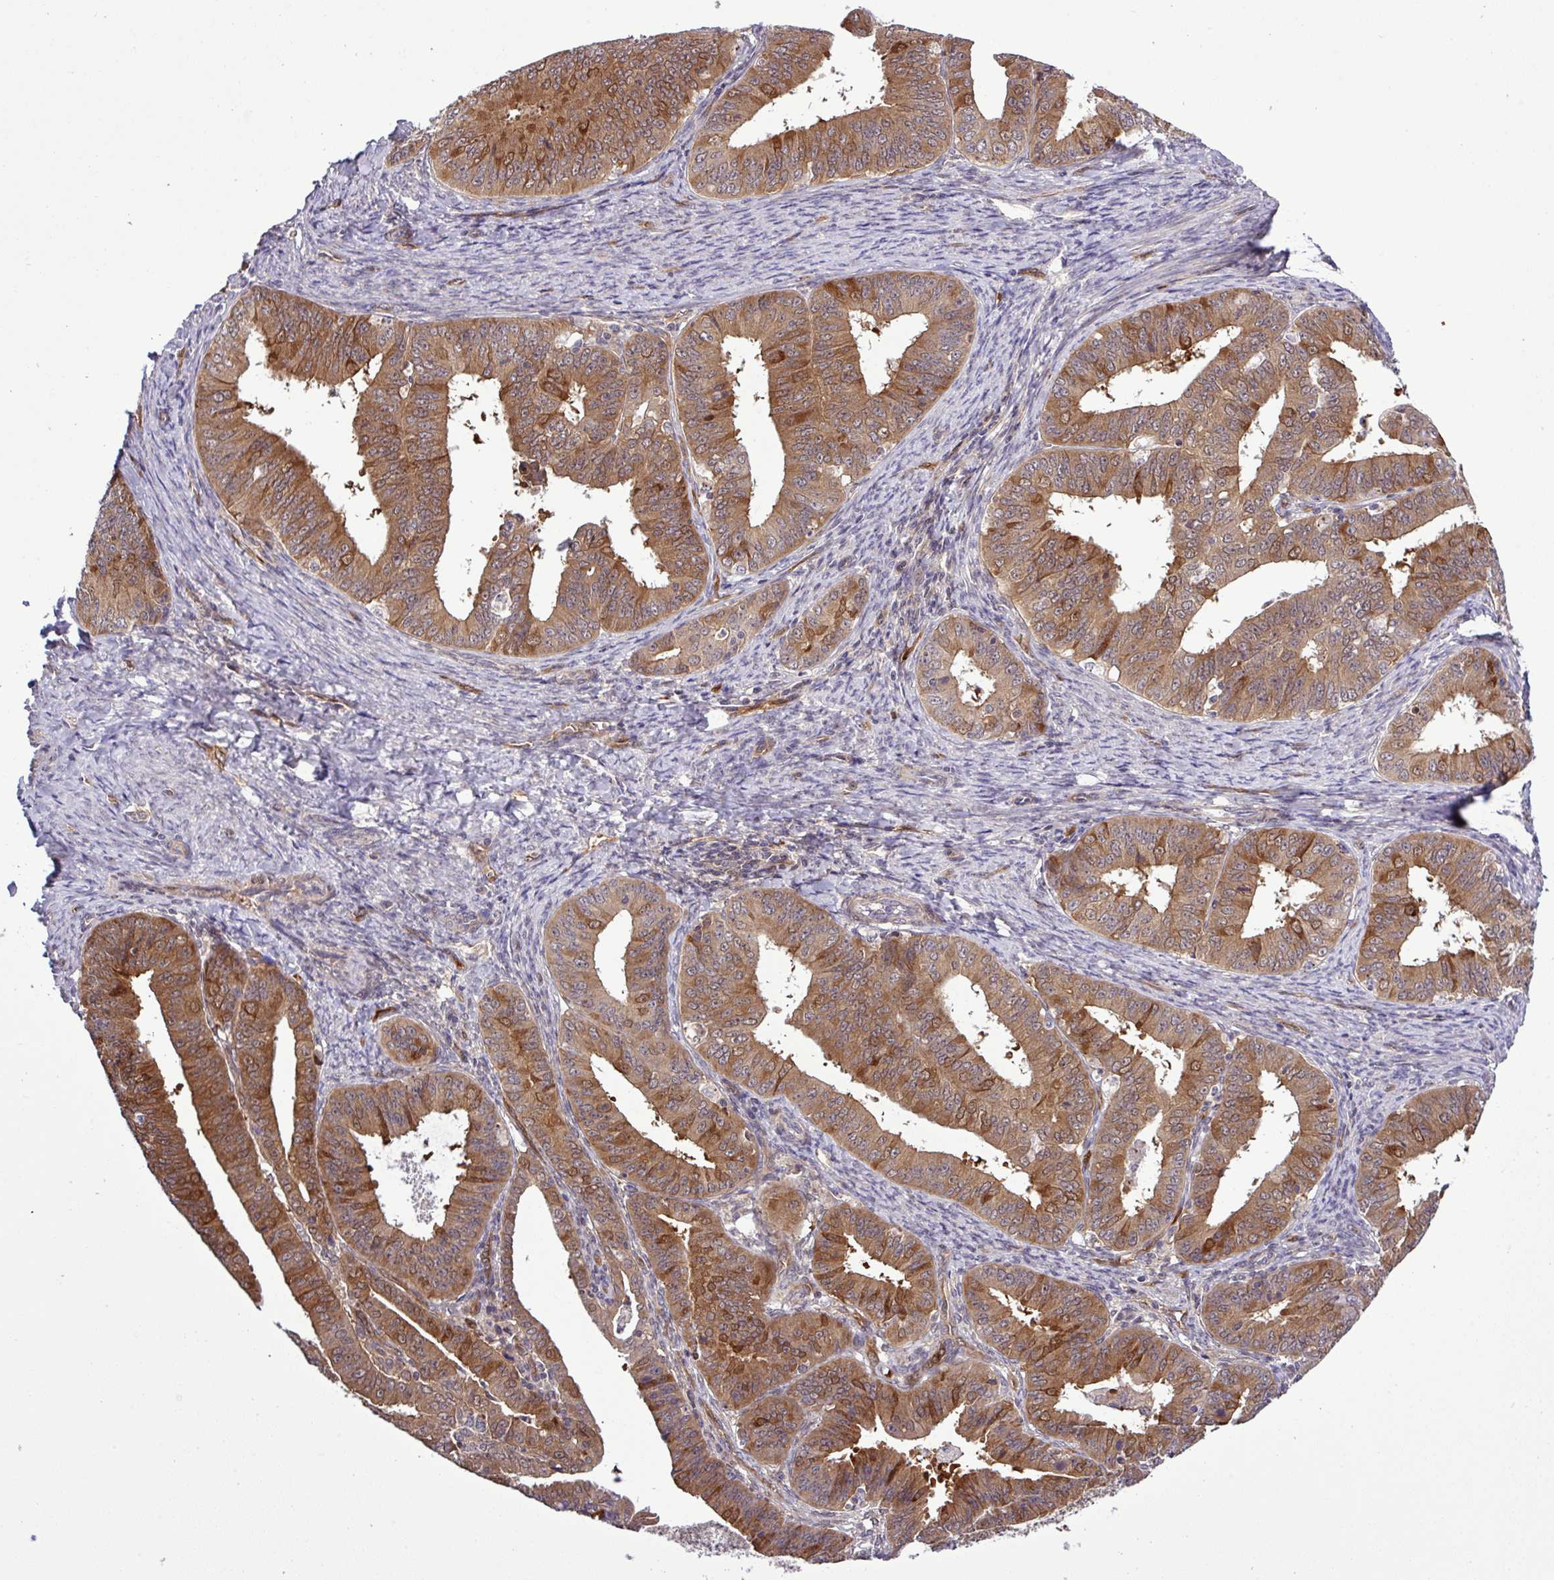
{"staining": {"intensity": "moderate", "quantity": ">75%", "location": "cytoplasmic/membranous,nuclear"}, "tissue": "endometrial cancer", "cell_type": "Tumor cells", "image_type": "cancer", "snomed": [{"axis": "morphology", "description": "Adenocarcinoma, NOS"}, {"axis": "topography", "description": "Endometrium"}], "caption": "DAB (3,3'-diaminobenzidine) immunohistochemical staining of human endometrial cancer displays moderate cytoplasmic/membranous and nuclear protein expression in about >75% of tumor cells.", "gene": "CARHSP1", "patient": {"sex": "female", "age": 73}}